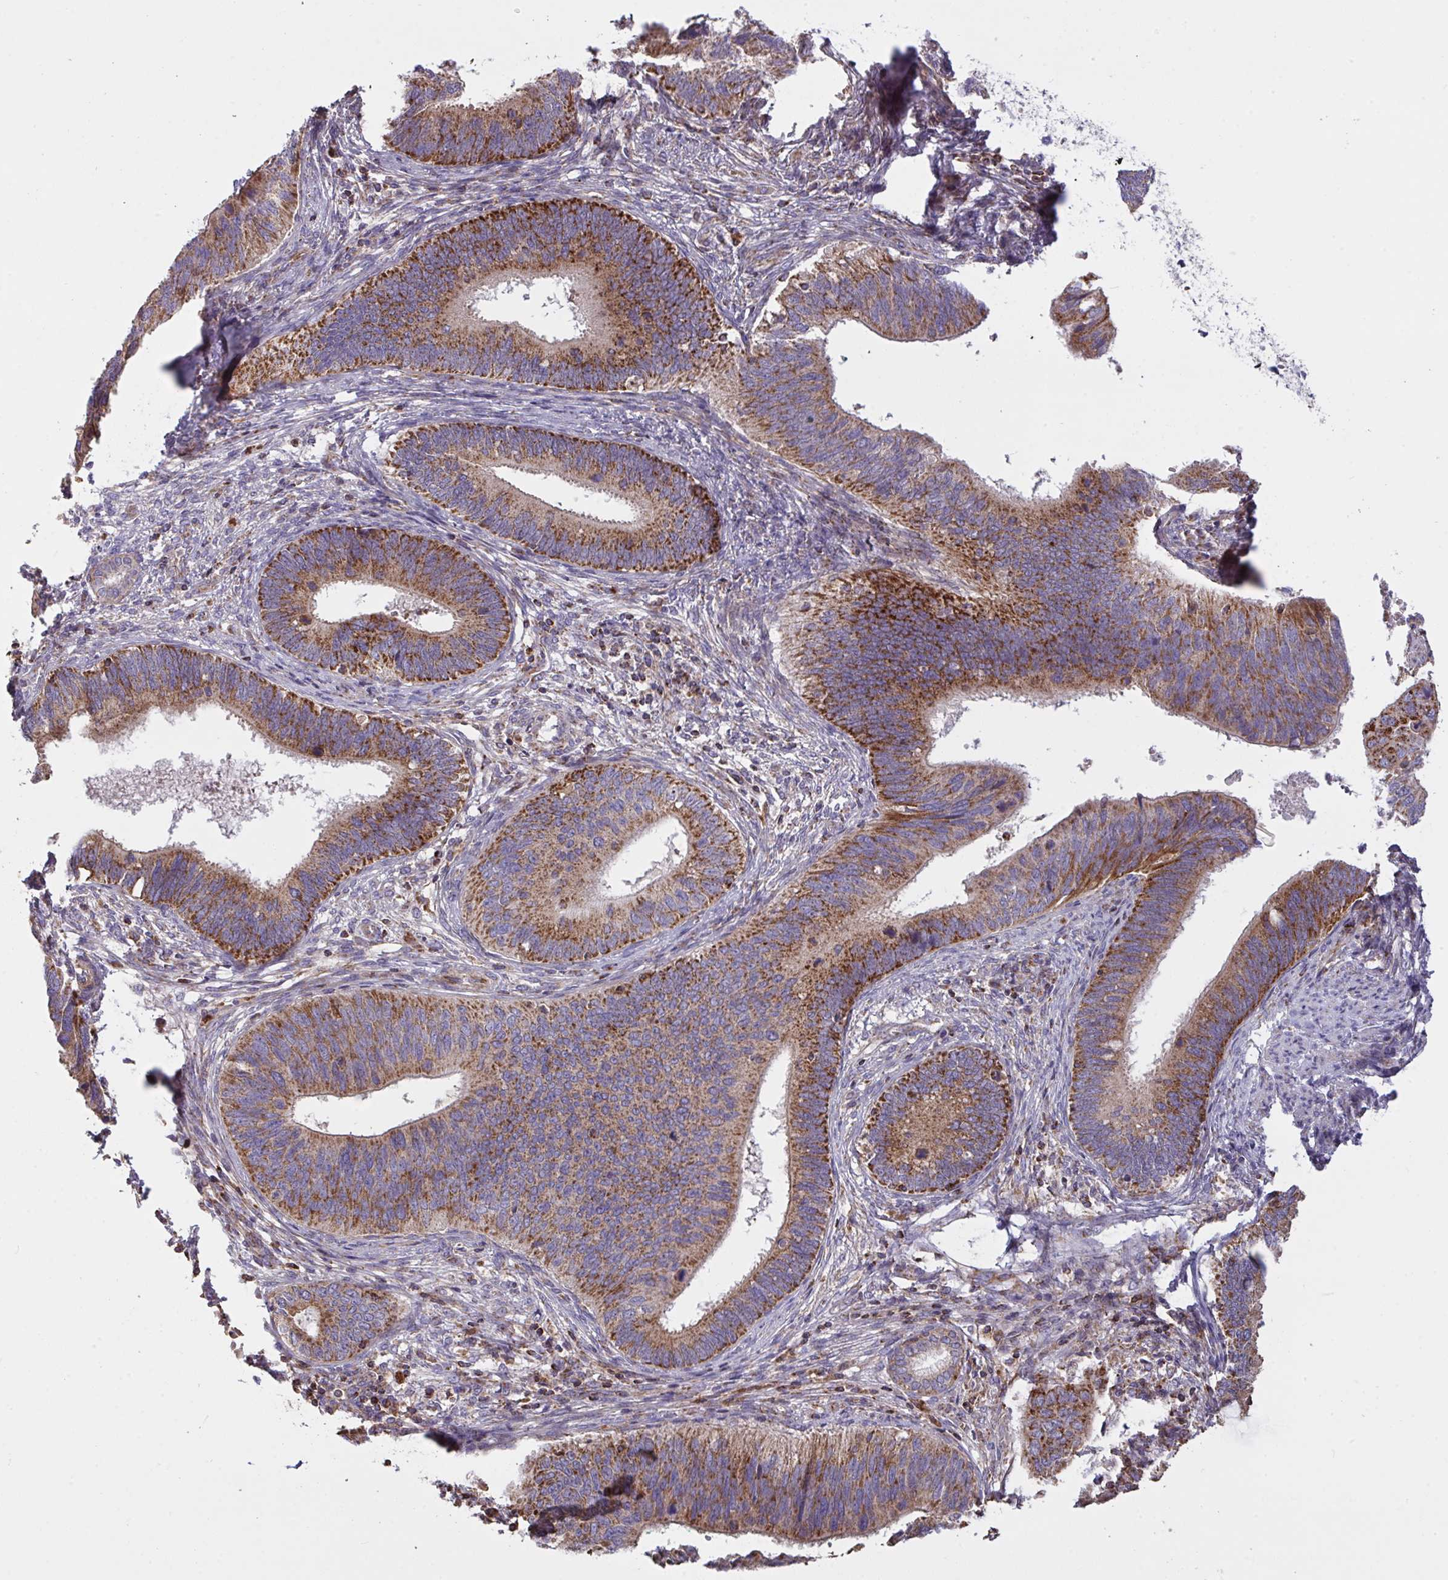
{"staining": {"intensity": "strong", "quantity": ">75%", "location": "cytoplasmic/membranous"}, "tissue": "cervical cancer", "cell_type": "Tumor cells", "image_type": "cancer", "snomed": [{"axis": "morphology", "description": "Adenocarcinoma, NOS"}, {"axis": "topography", "description": "Cervix"}], "caption": "Brown immunohistochemical staining in cervical adenocarcinoma demonstrates strong cytoplasmic/membranous expression in approximately >75% of tumor cells.", "gene": "MICOS10", "patient": {"sex": "female", "age": 42}}